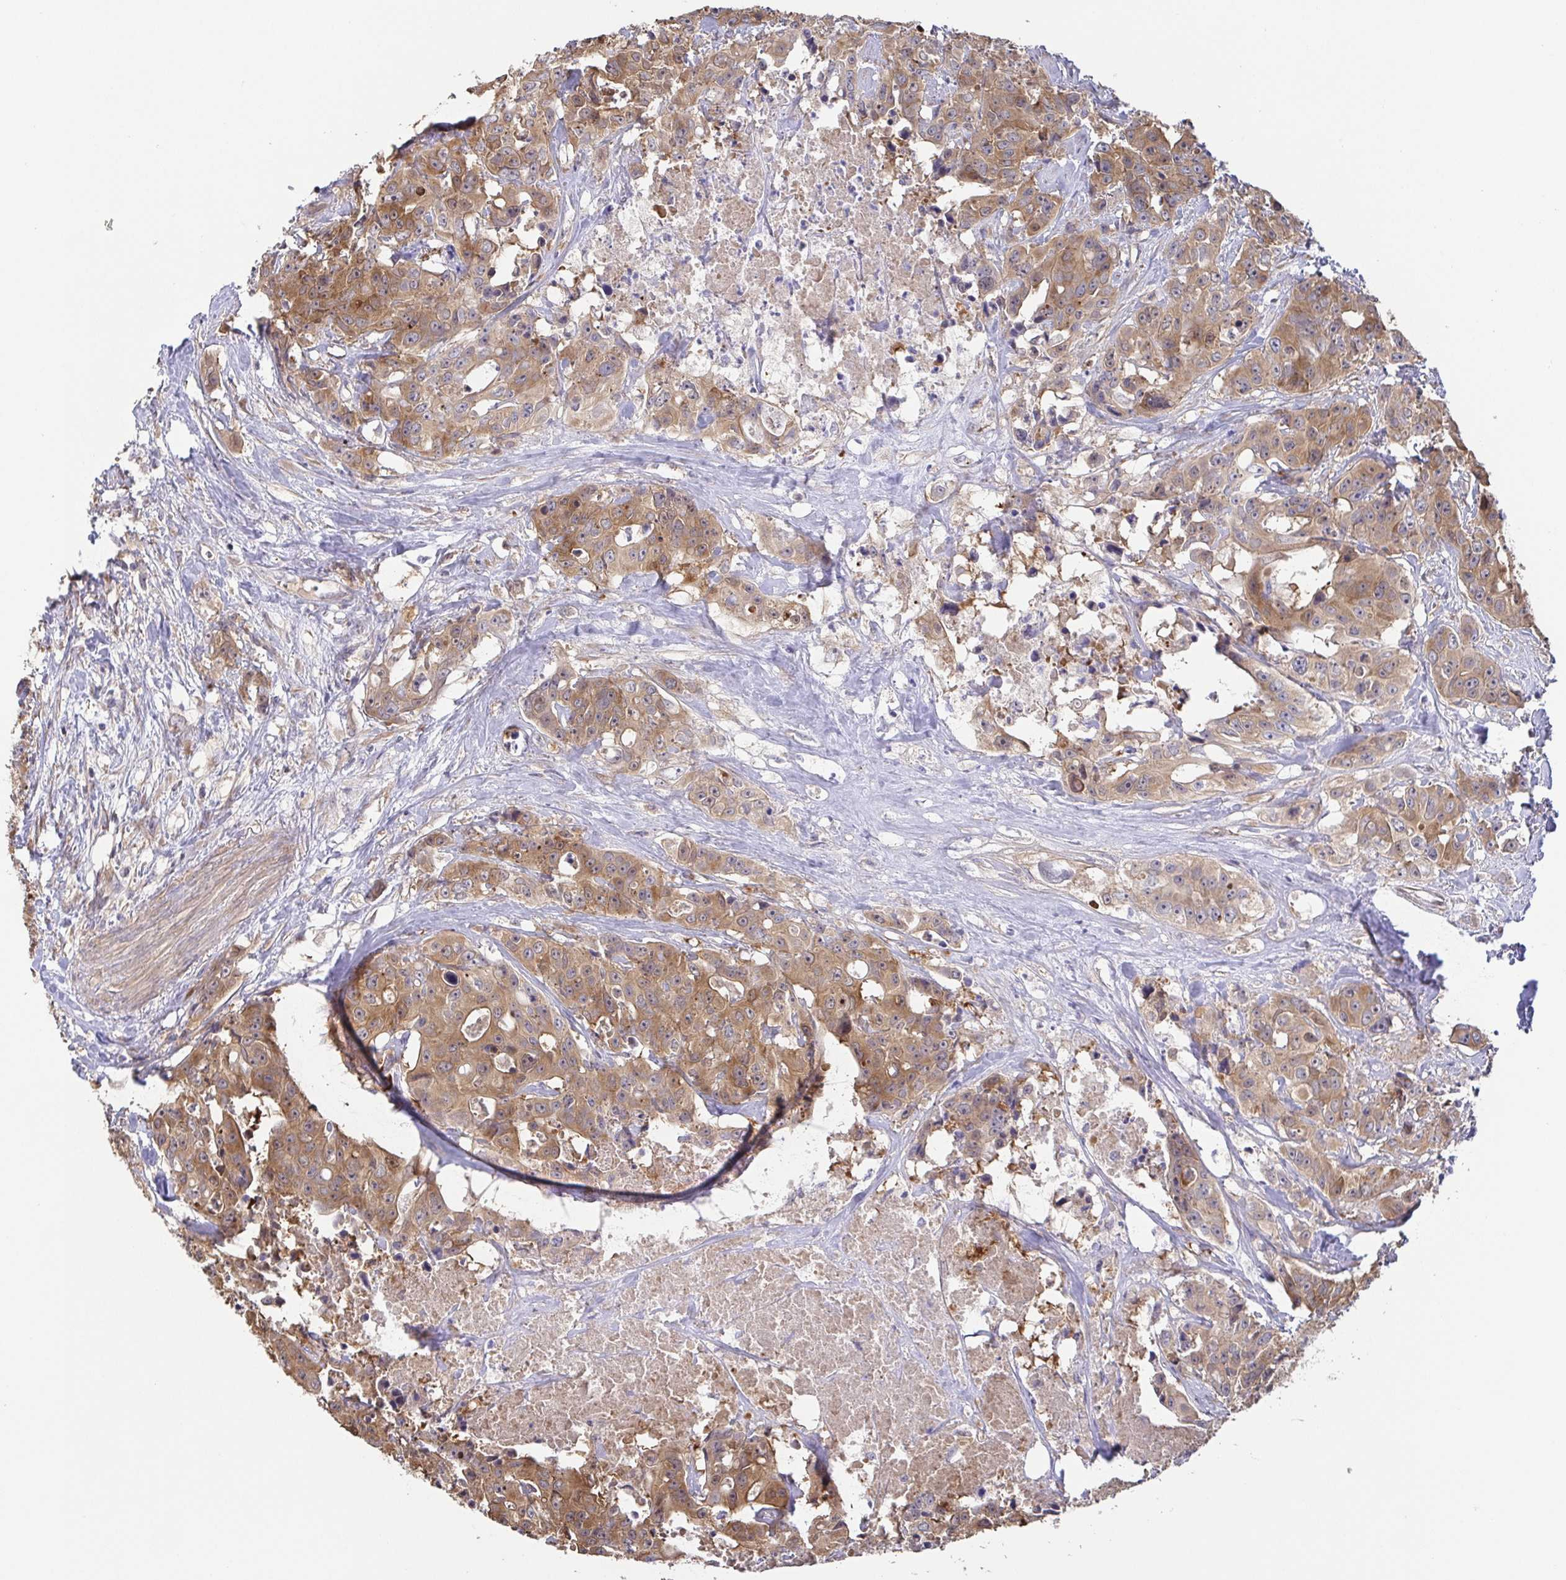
{"staining": {"intensity": "moderate", "quantity": ">75%", "location": "cytoplasmic/membranous"}, "tissue": "colorectal cancer", "cell_type": "Tumor cells", "image_type": "cancer", "snomed": [{"axis": "morphology", "description": "Adenocarcinoma, NOS"}, {"axis": "topography", "description": "Rectum"}], "caption": "Colorectal cancer (adenocarcinoma) was stained to show a protein in brown. There is medium levels of moderate cytoplasmic/membranous expression in approximately >75% of tumor cells.", "gene": "EIF3D", "patient": {"sex": "female", "age": 62}}